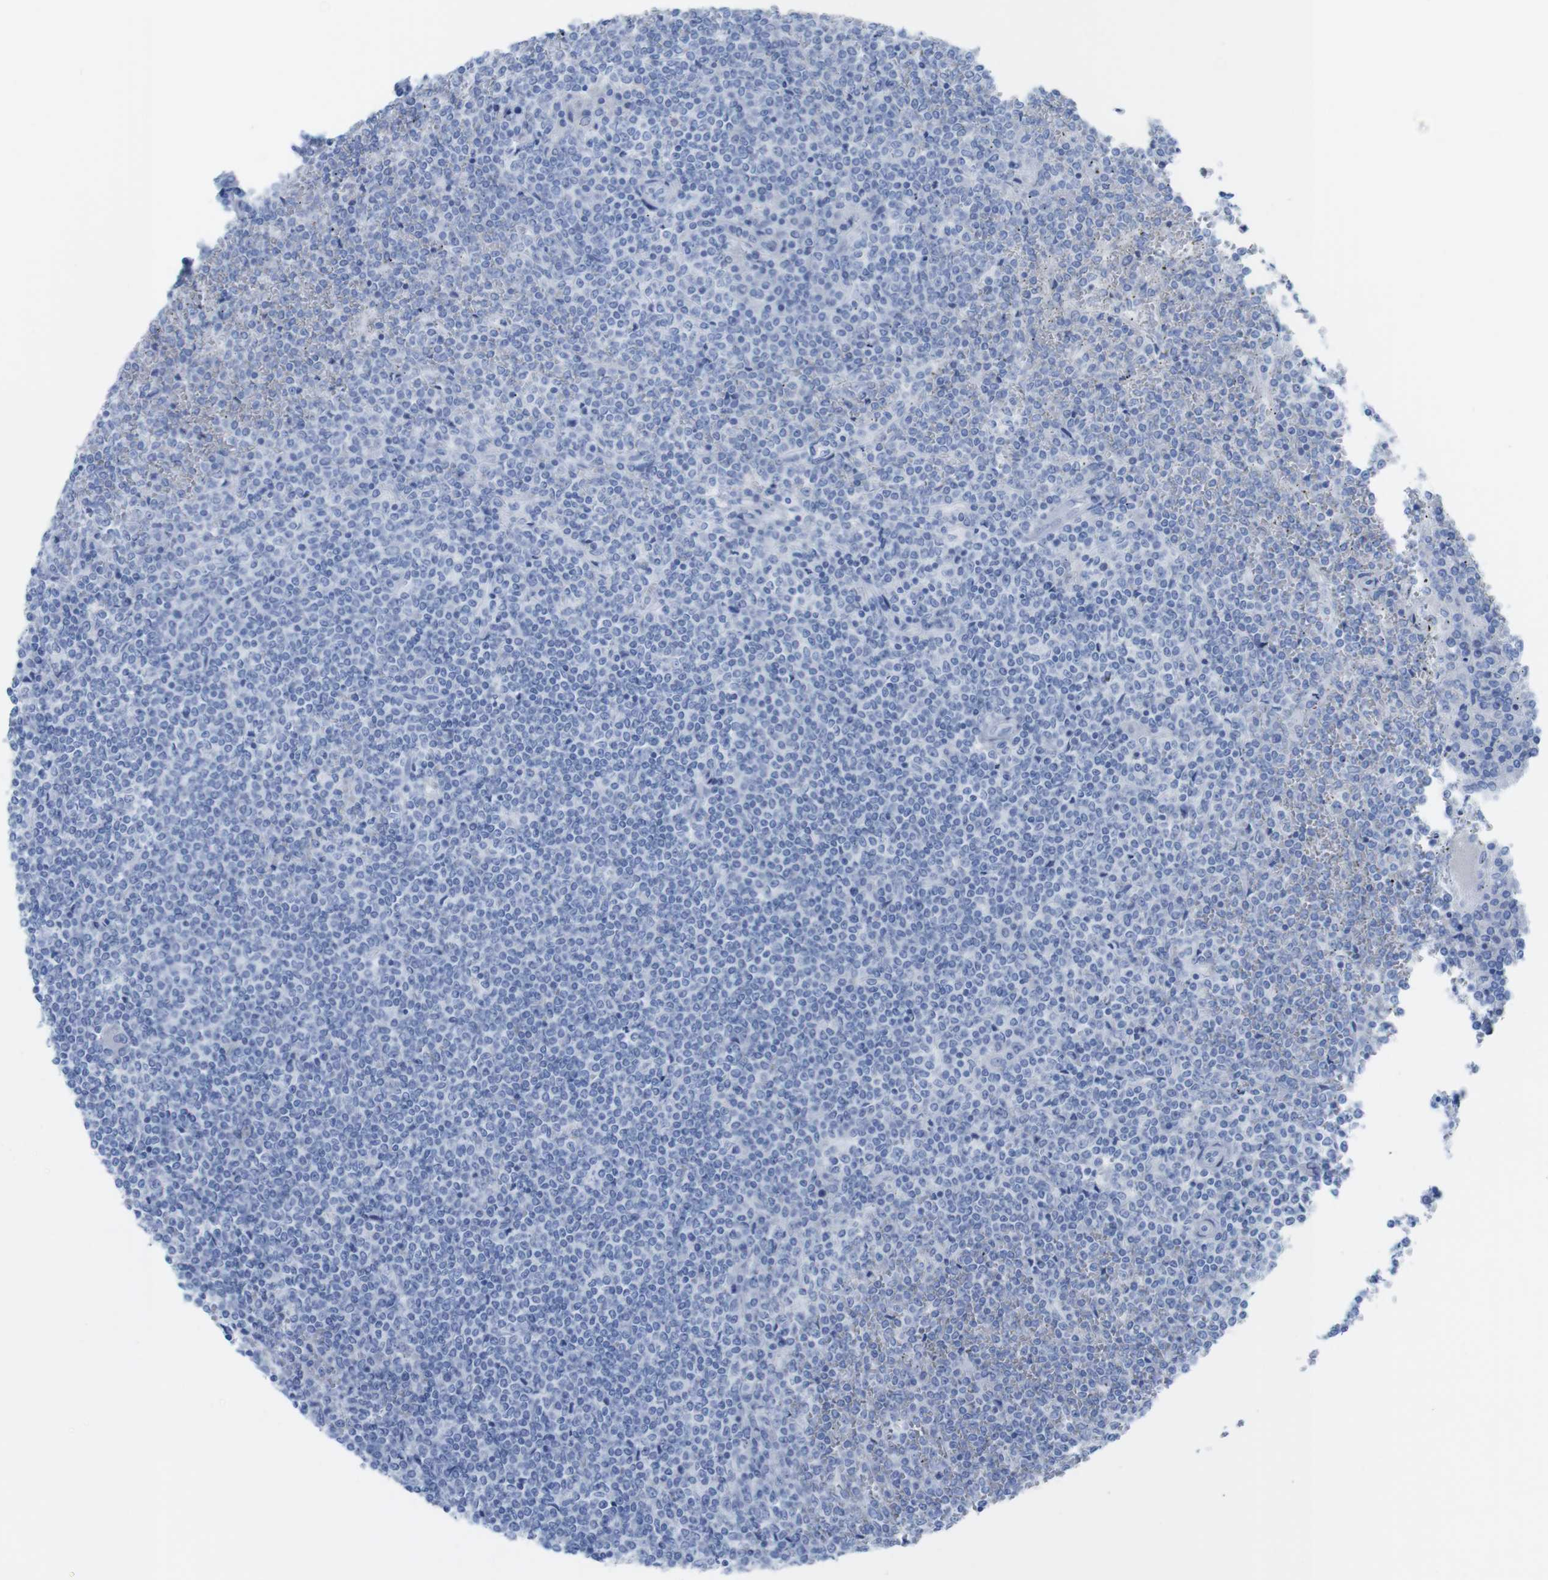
{"staining": {"intensity": "negative", "quantity": "none", "location": "none"}, "tissue": "lymphoma", "cell_type": "Tumor cells", "image_type": "cancer", "snomed": [{"axis": "morphology", "description": "Malignant lymphoma, non-Hodgkin's type, Low grade"}, {"axis": "topography", "description": "Spleen"}], "caption": "High power microscopy image of an immunohistochemistry histopathology image of lymphoma, revealing no significant expression in tumor cells.", "gene": "MYH7", "patient": {"sex": "female", "age": 19}}